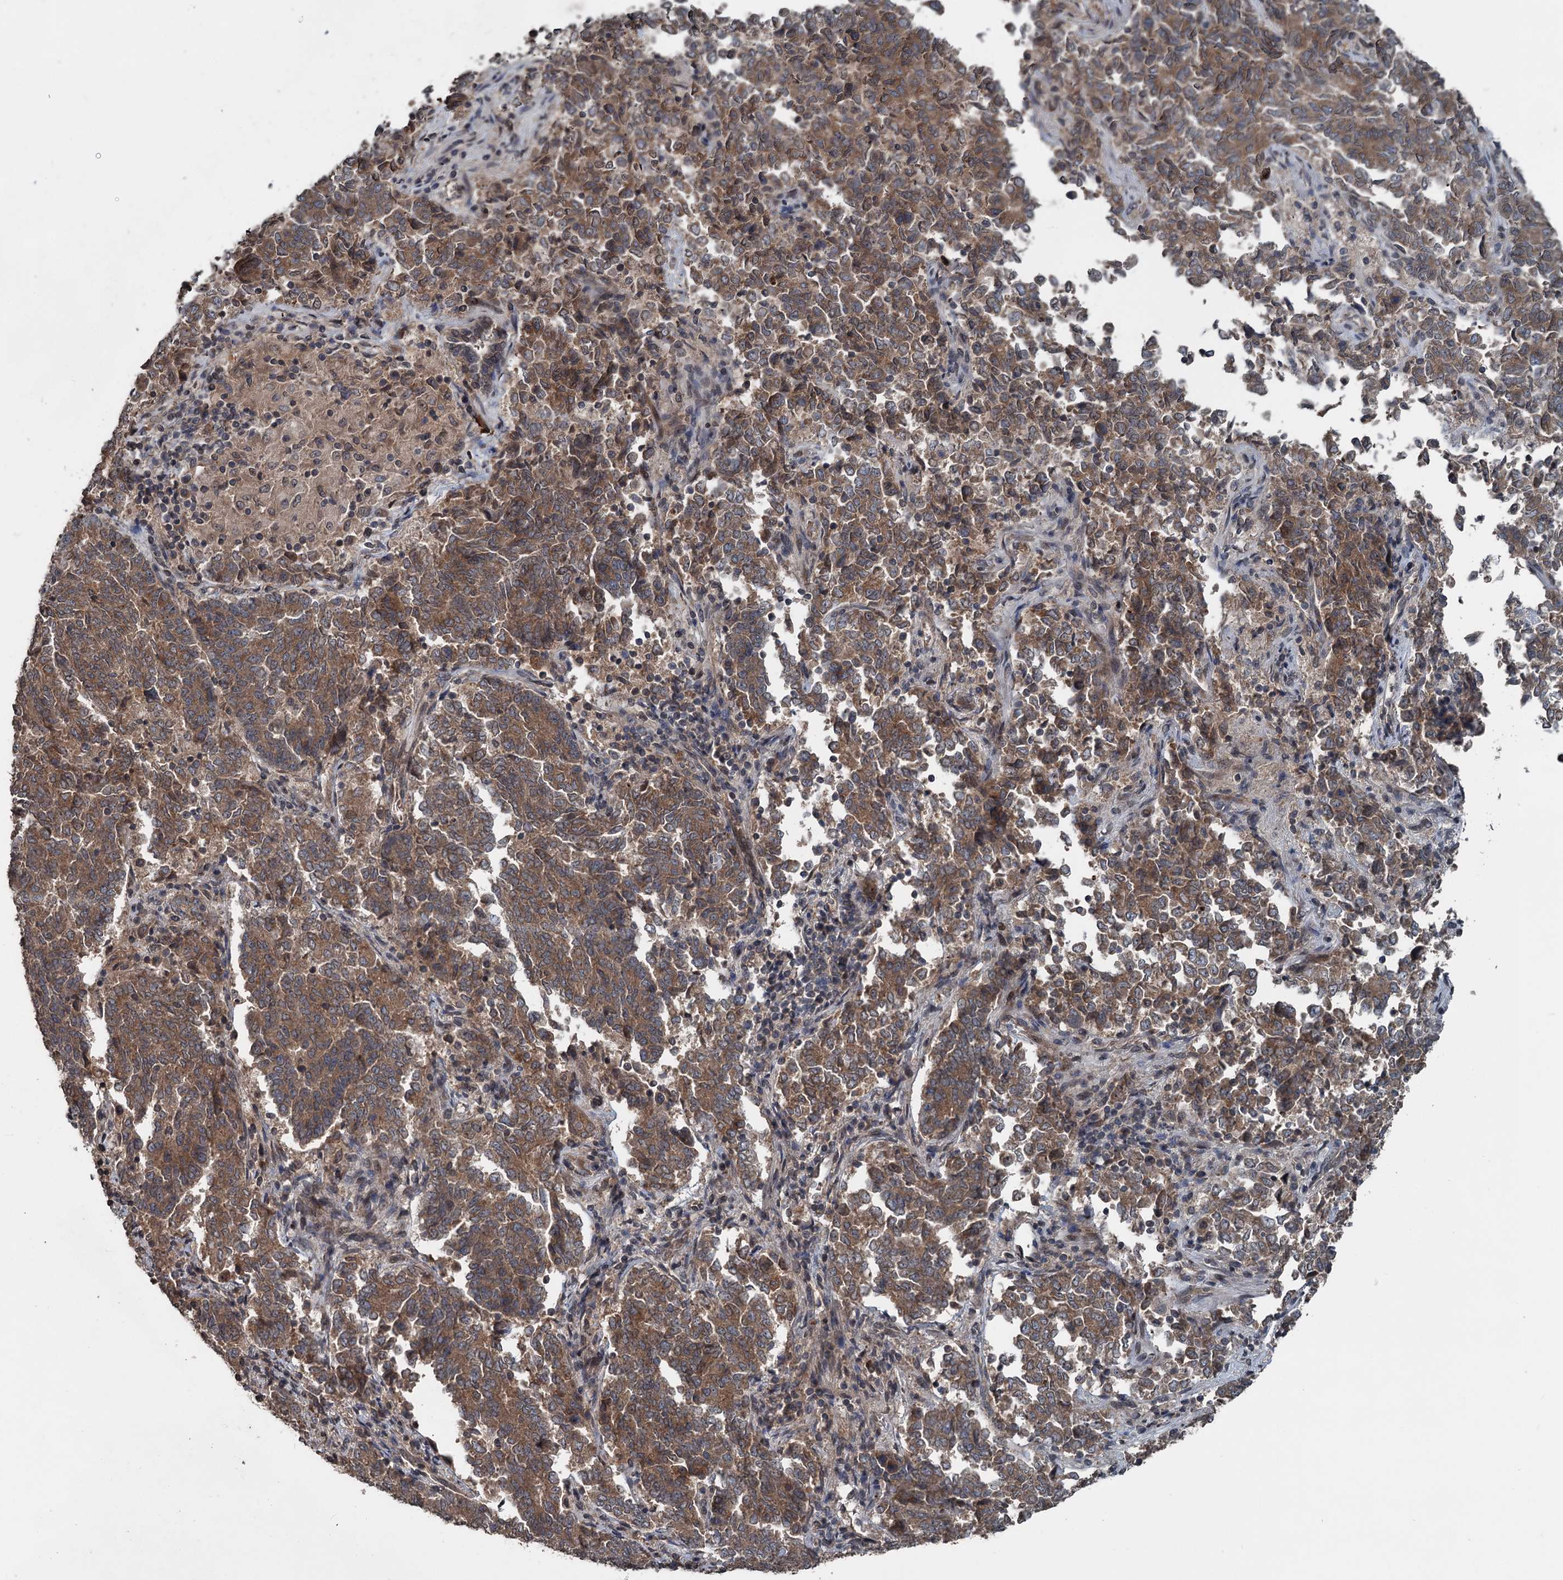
{"staining": {"intensity": "moderate", "quantity": ">75%", "location": "cytoplasmic/membranous"}, "tissue": "endometrial cancer", "cell_type": "Tumor cells", "image_type": "cancer", "snomed": [{"axis": "morphology", "description": "Adenocarcinoma, NOS"}, {"axis": "topography", "description": "Endometrium"}], "caption": "Protein staining demonstrates moderate cytoplasmic/membranous positivity in about >75% of tumor cells in adenocarcinoma (endometrial).", "gene": "N4BP2L2", "patient": {"sex": "female", "age": 80}}